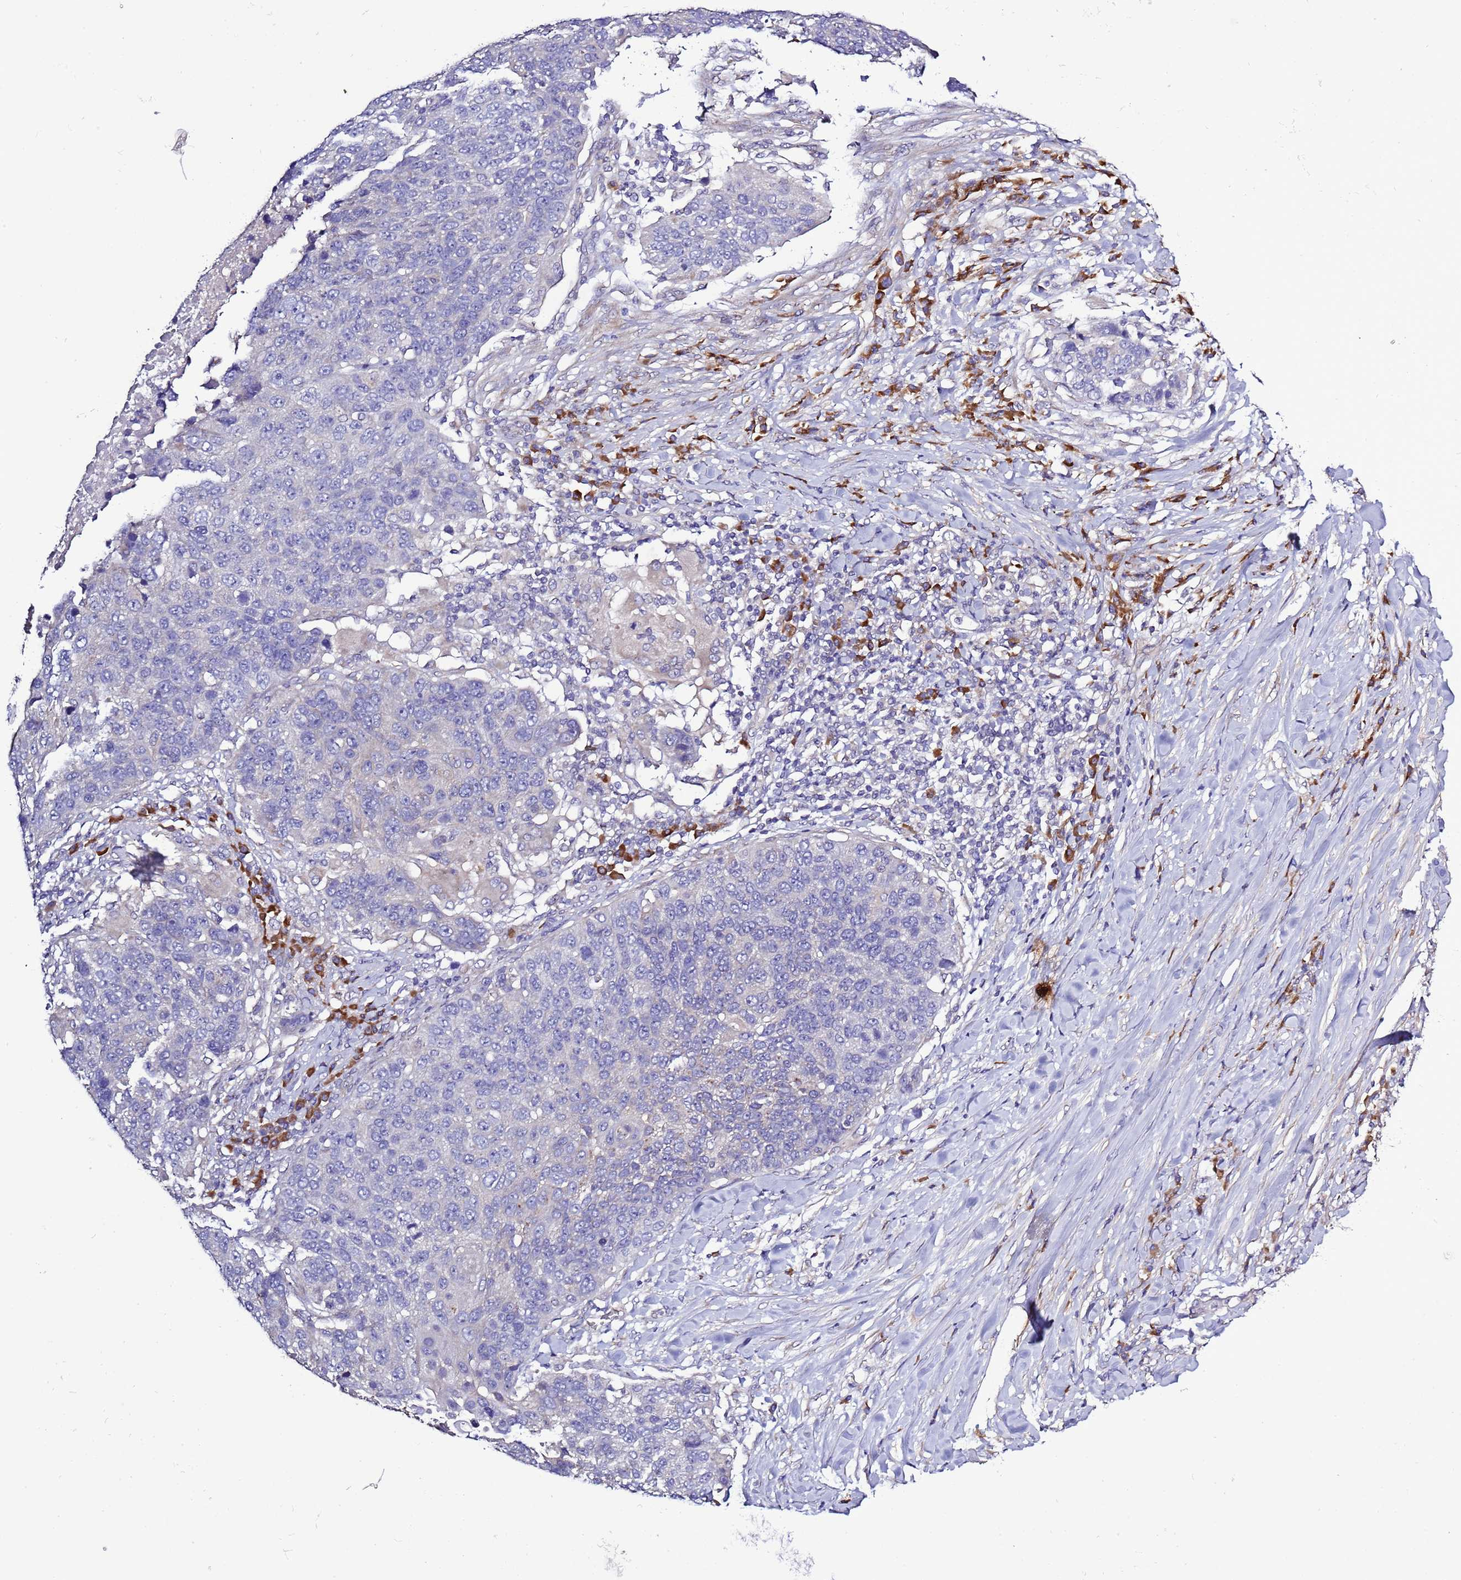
{"staining": {"intensity": "negative", "quantity": "none", "location": "none"}, "tissue": "lung cancer", "cell_type": "Tumor cells", "image_type": "cancer", "snomed": [{"axis": "morphology", "description": "Normal tissue, NOS"}, {"axis": "morphology", "description": "Squamous cell carcinoma, NOS"}, {"axis": "topography", "description": "Lymph node"}, {"axis": "topography", "description": "Lung"}], "caption": "A micrograph of lung cancer (squamous cell carcinoma) stained for a protein reveals no brown staining in tumor cells.", "gene": "SPCS1", "patient": {"sex": "male", "age": 66}}